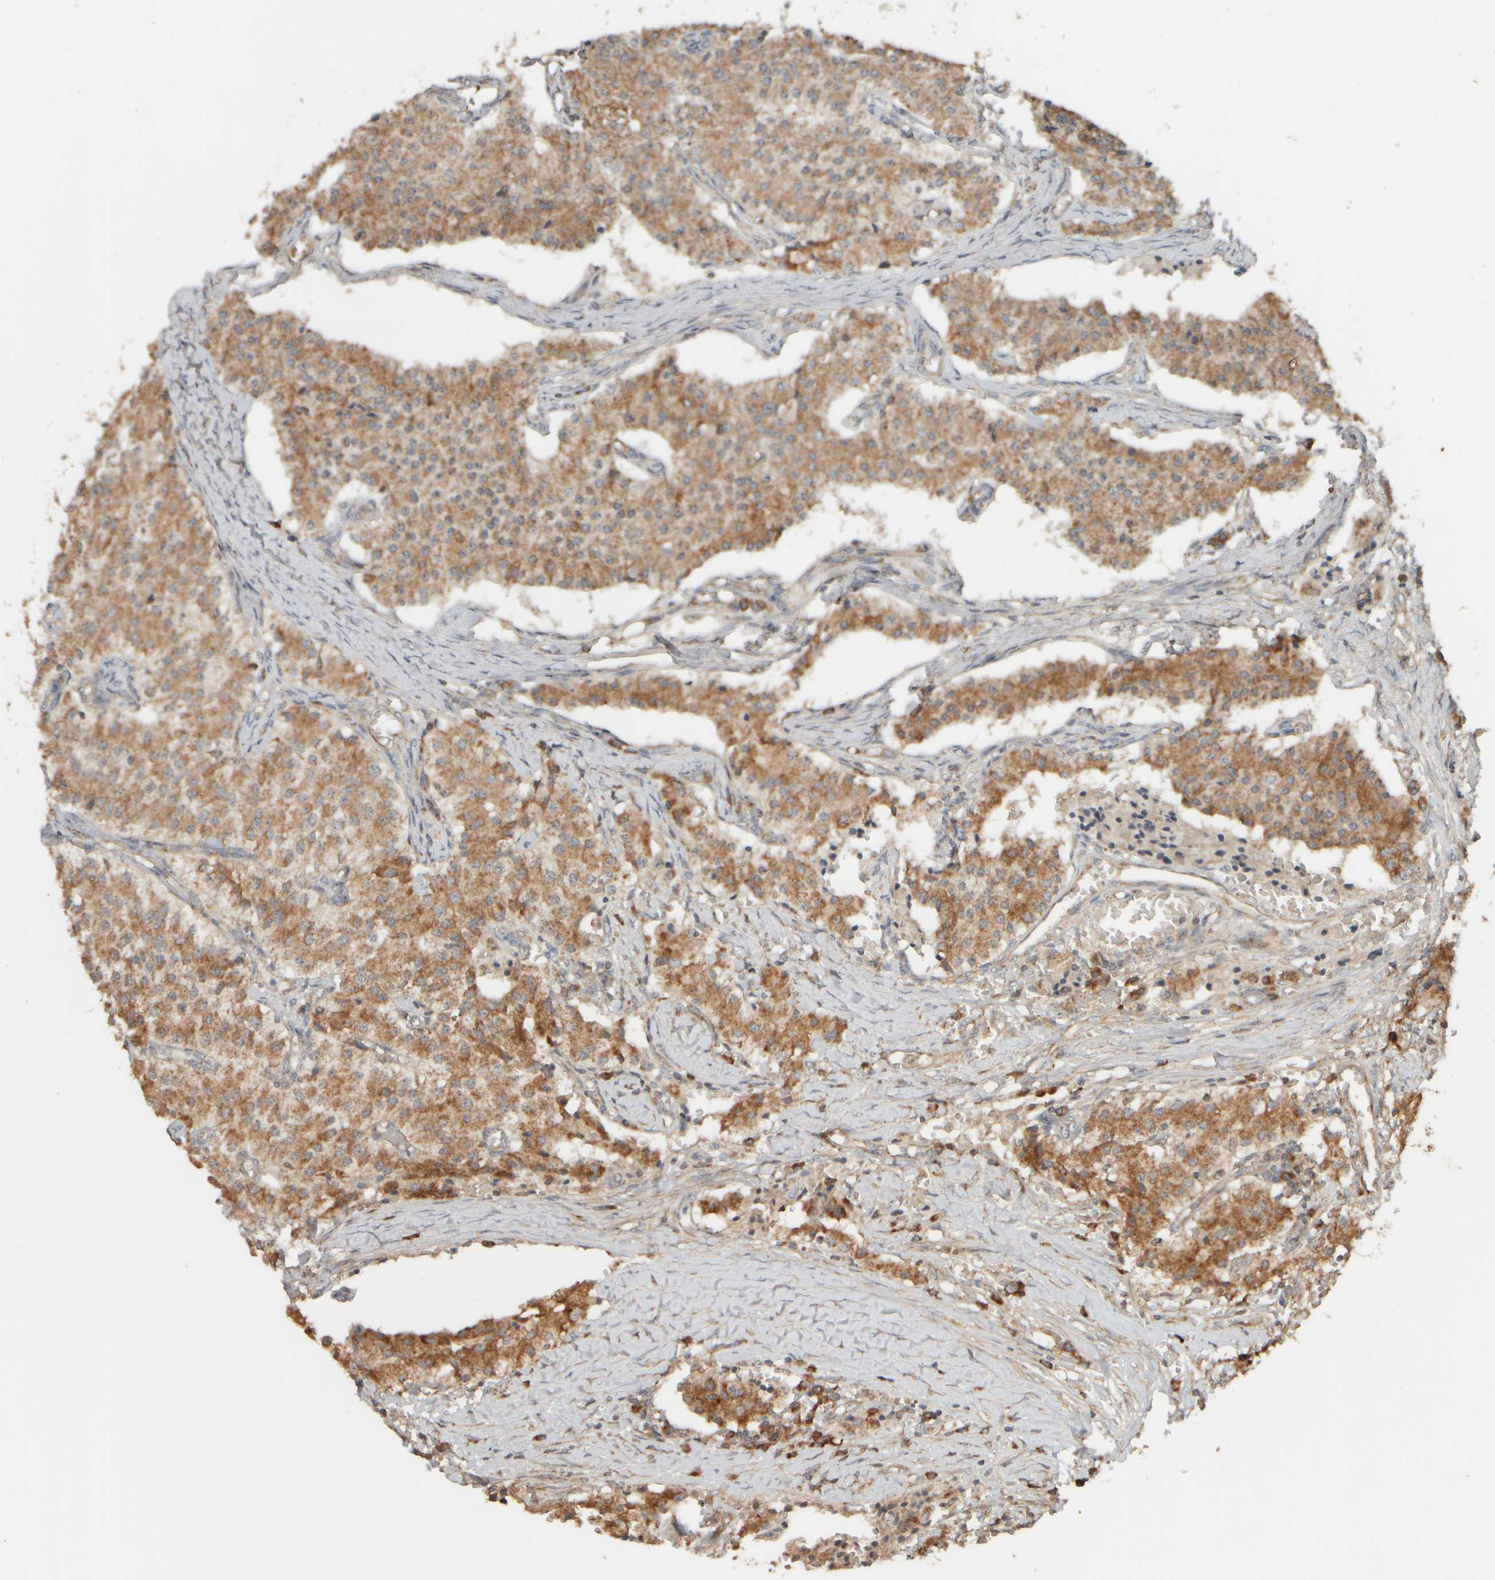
{"staining": {"intensity": "moderate", "quantity": ">75%", "location": "cytoplasmic/membranous"}, "tissue": "carcinoid", "cell_type": "Tumor cells", "image_type": "cancer", "snomed": [{"axis": "morphology", "description": "Carcinoid, malignant, NOS"}, {"axis": "topography", "description": "Colon"}], "caption": "Protein expression by immunohistochemistry exhibits moderate cytoplasmic/membranous staining in approximately >75% of tumor cells in malignant carcinoid. (Stains: DAB in brown, nuclei in blue, Microscopy: brightfield microscopy at high magnification).", "gene": "EIF2B3", "patient": {"sex": "female", "age": 52}}